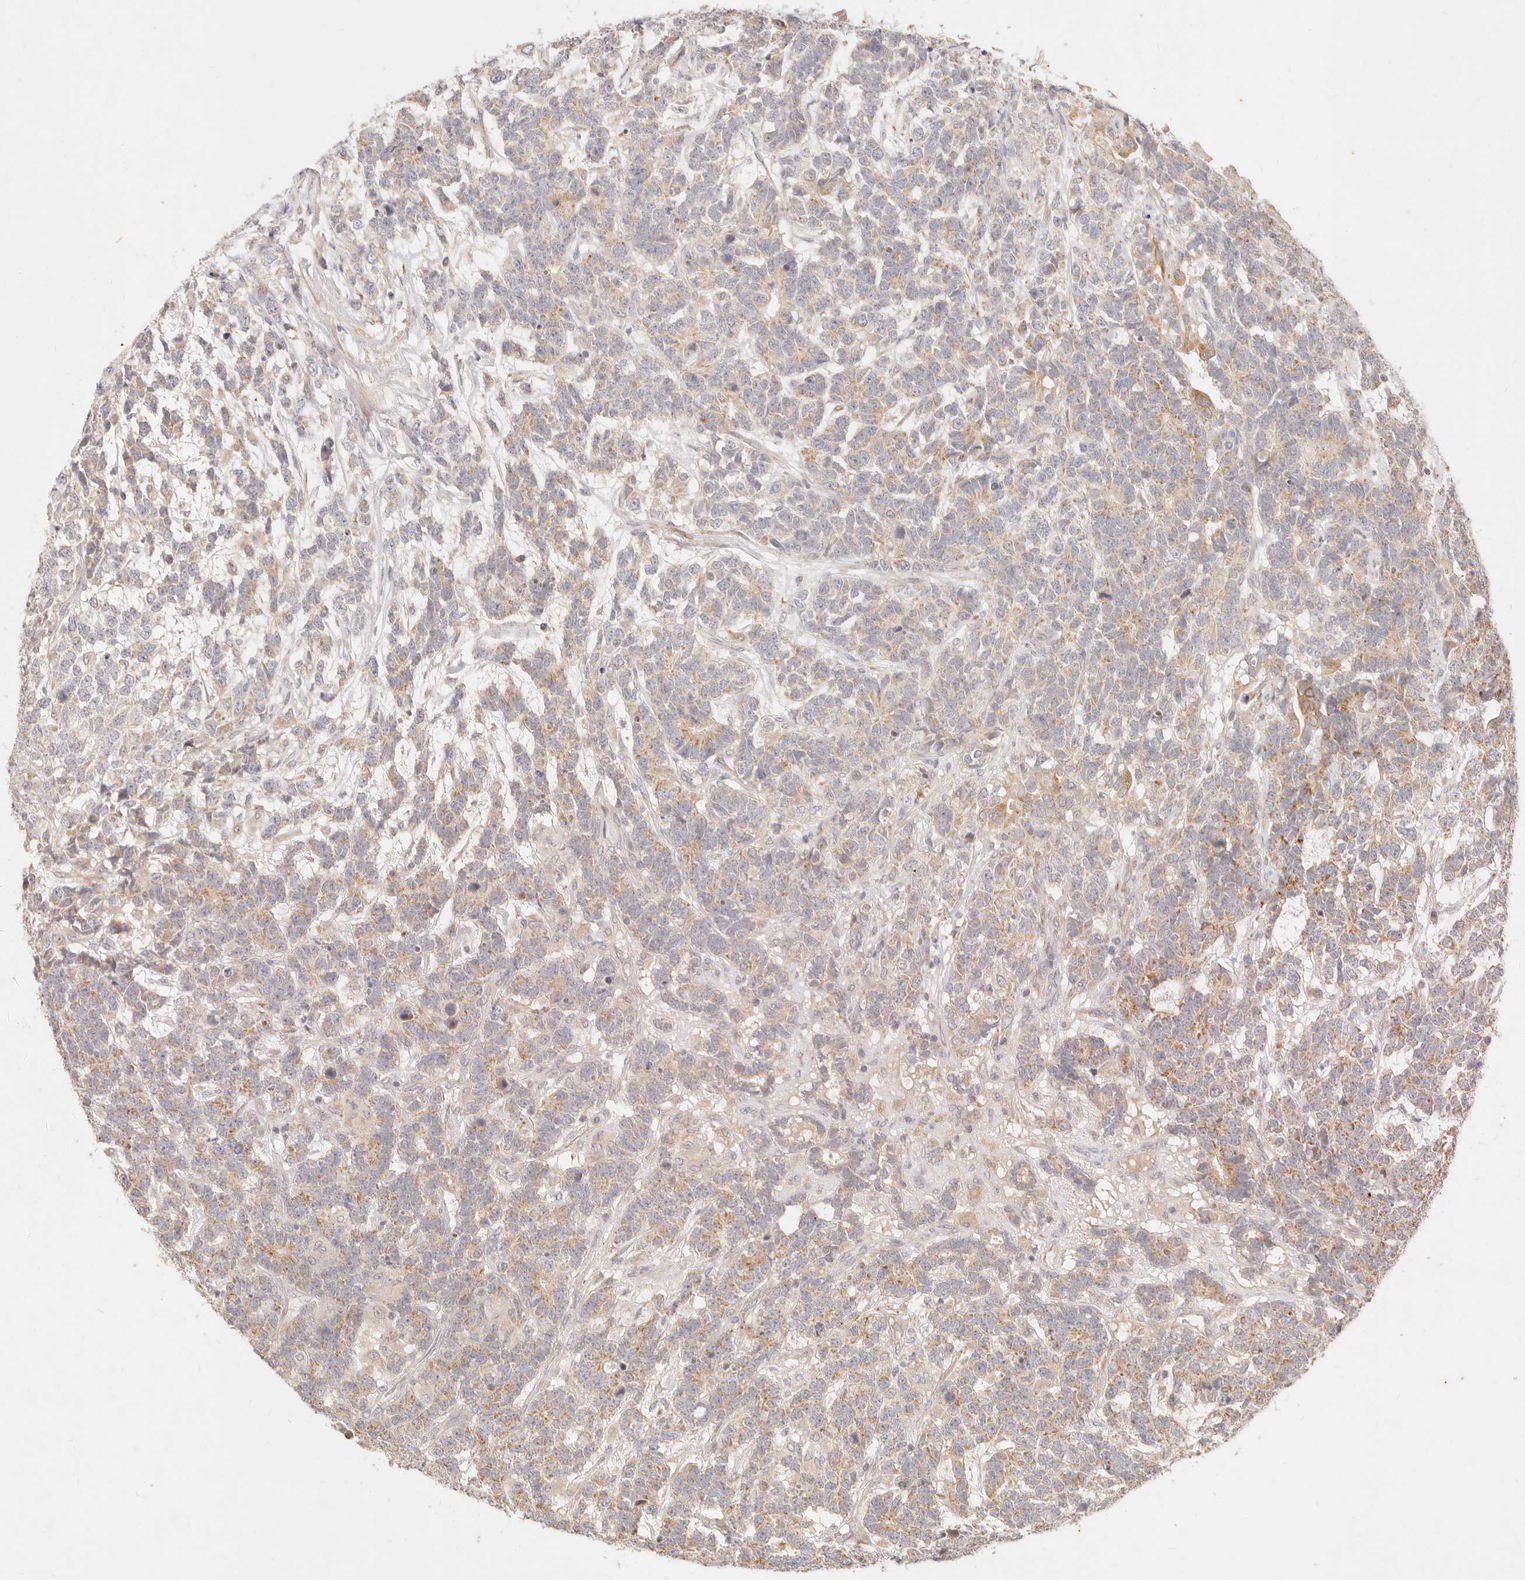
{"staining": {"intensity": "moderate", "quantity": "<25%", "location": "cytoplasmic/membranous"}, "tissue": "testis cancer", "cell_type": "Tumor cells", "image_type": "cancer", "snomed": [{"axis": "morphology", "description": "Carcinoma, Embryonal, NOS"}, {"axis": "topography", "description": "Testis"}], "caption": "Immunohistochemical staining of testis embryonal carcinoma displays moderate cytoplasmic/membranous protein positivity in approximately <25% of tumor cells. Nuclei are stained in blue.", "gene": "RUBCNL", "patient": {"sex": "male", "age": 26}}